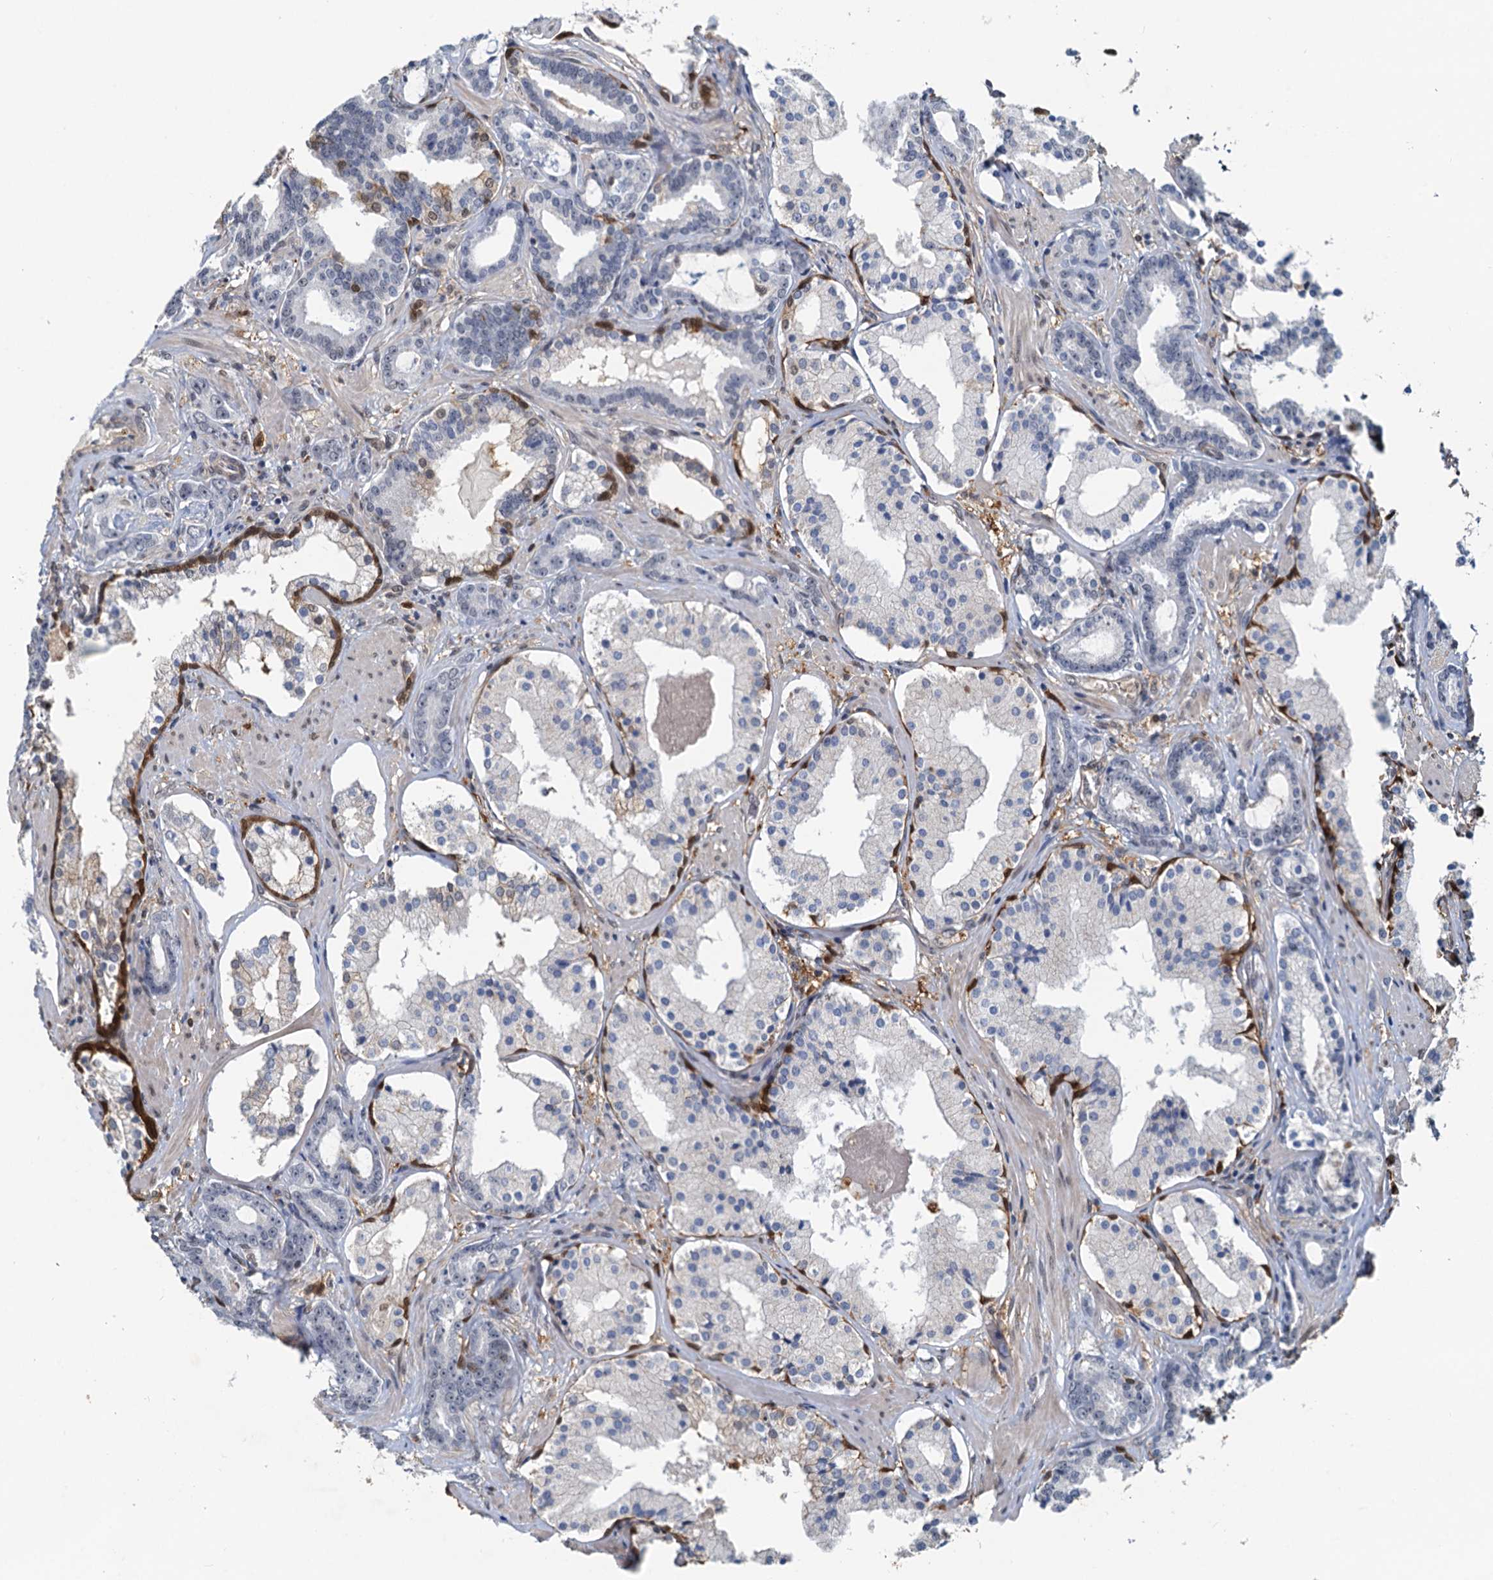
{"staining": {"intensity": "negative", "quantity": "none", "location": "none"}, "tissue": "prostate cancer", "cell_type": "Tumor cells", "image_type": "cancer", "snomed": [{"axis": "morphology", "description": "Adenocarcinoma, High grade"}, {"axis": "topography", "description": "Prostate"}], "caption": "Tumor cells are negative for protein expression in human adenocarcinoma (high-grade) (prostate).", "gene": "SPINDOC", "patient": {"sex": "male", "age": 58}}